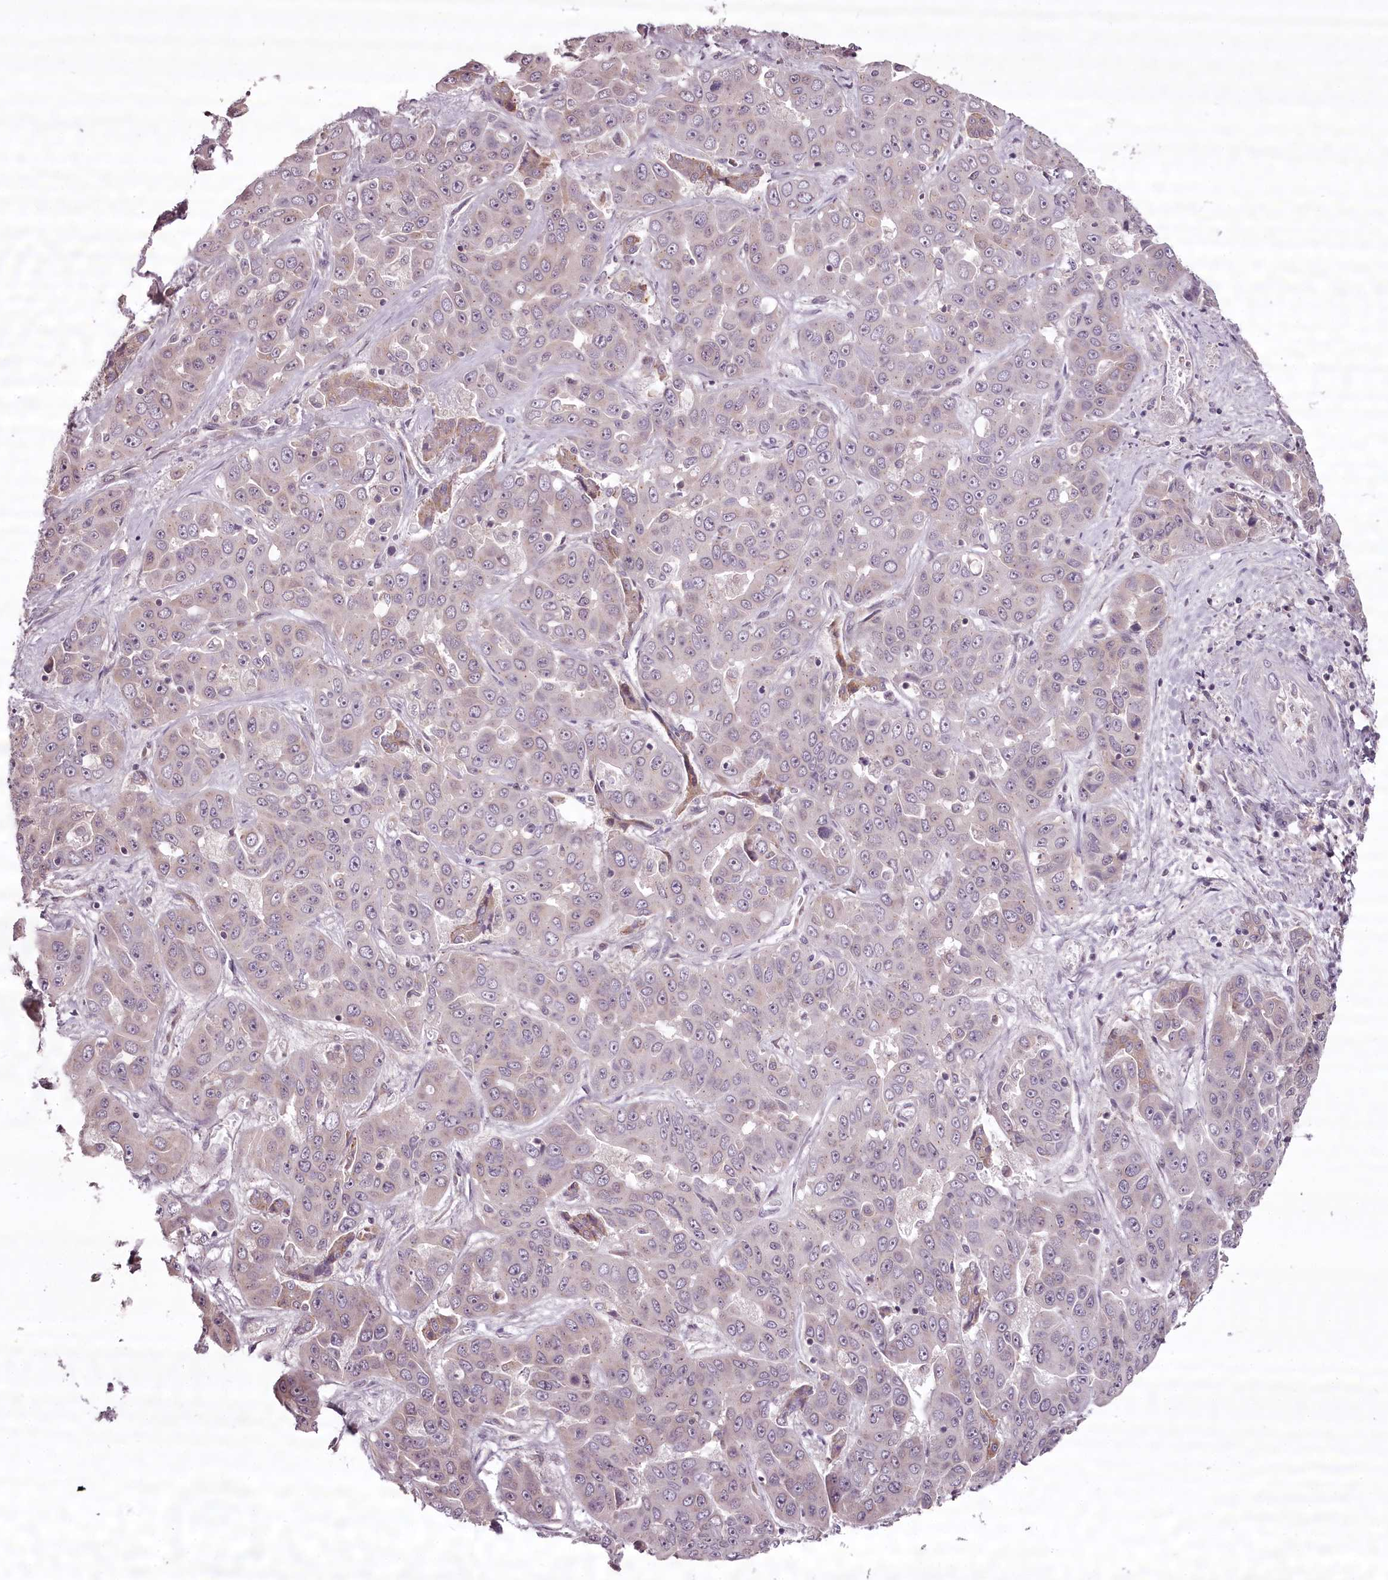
{"staining": {"intensity": "negative", "quantity": "none", "location": "none"}, "tissue": "liver cancer", "cell_type": "Tumor cells", "image_type": "cancer", "snomed": [{"axis": "morphology", "description": "Cholangiocarcinoma"}, {"axis": "topography", "description": "Liver"}], "caption": "A photomicrograph of liver cholangiocarcinoma stained for a protein exhibits no brown staining in tumor cells.", "gene": "CCDC92", "patient": {"sex": "female", "age": 52}}